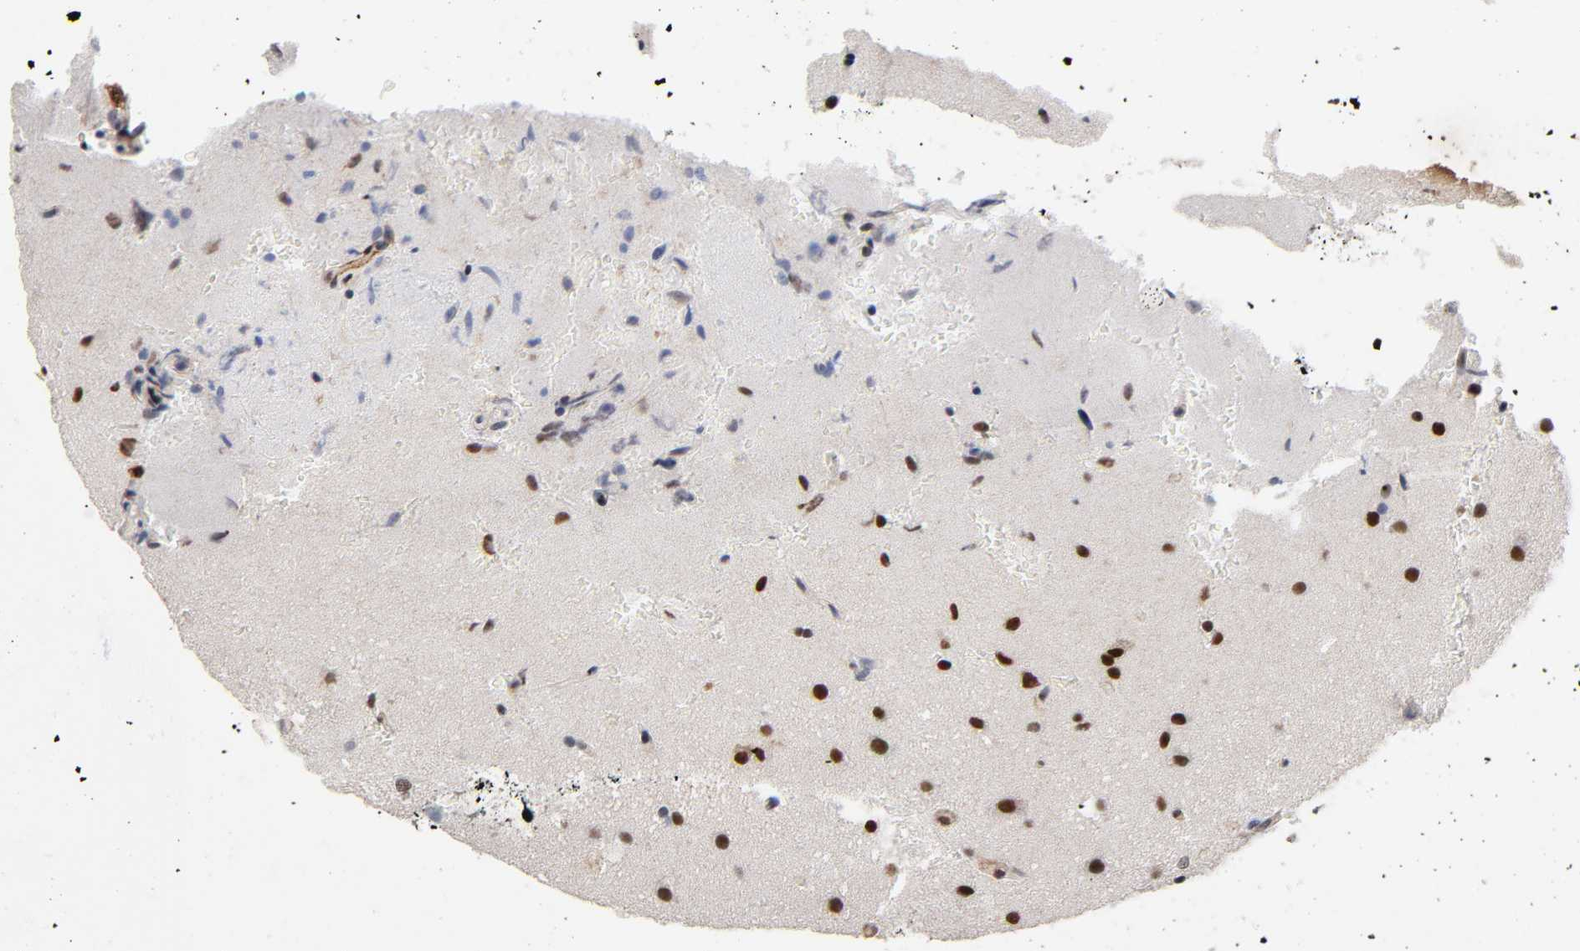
{"staining": {"intensity": "strong", "quantity": ">75%", "location": "nuclear"}, "tissue": "glioma", "cell_type": "Tumor cells", "image_type": "cancer", "snomed": [{"axis": "morphology", "description": "Glioma, malignant, Low grade"}, {"axis": "topography", "description": "Cerebral cortex"}], "caption": "Protein expression analysis of human malignant glioma (low-grade) reveals strong nuclear staining in about >75% of tumor cells.", "gene": "STK38", "patient": {"sex": "female", "age": 47}}